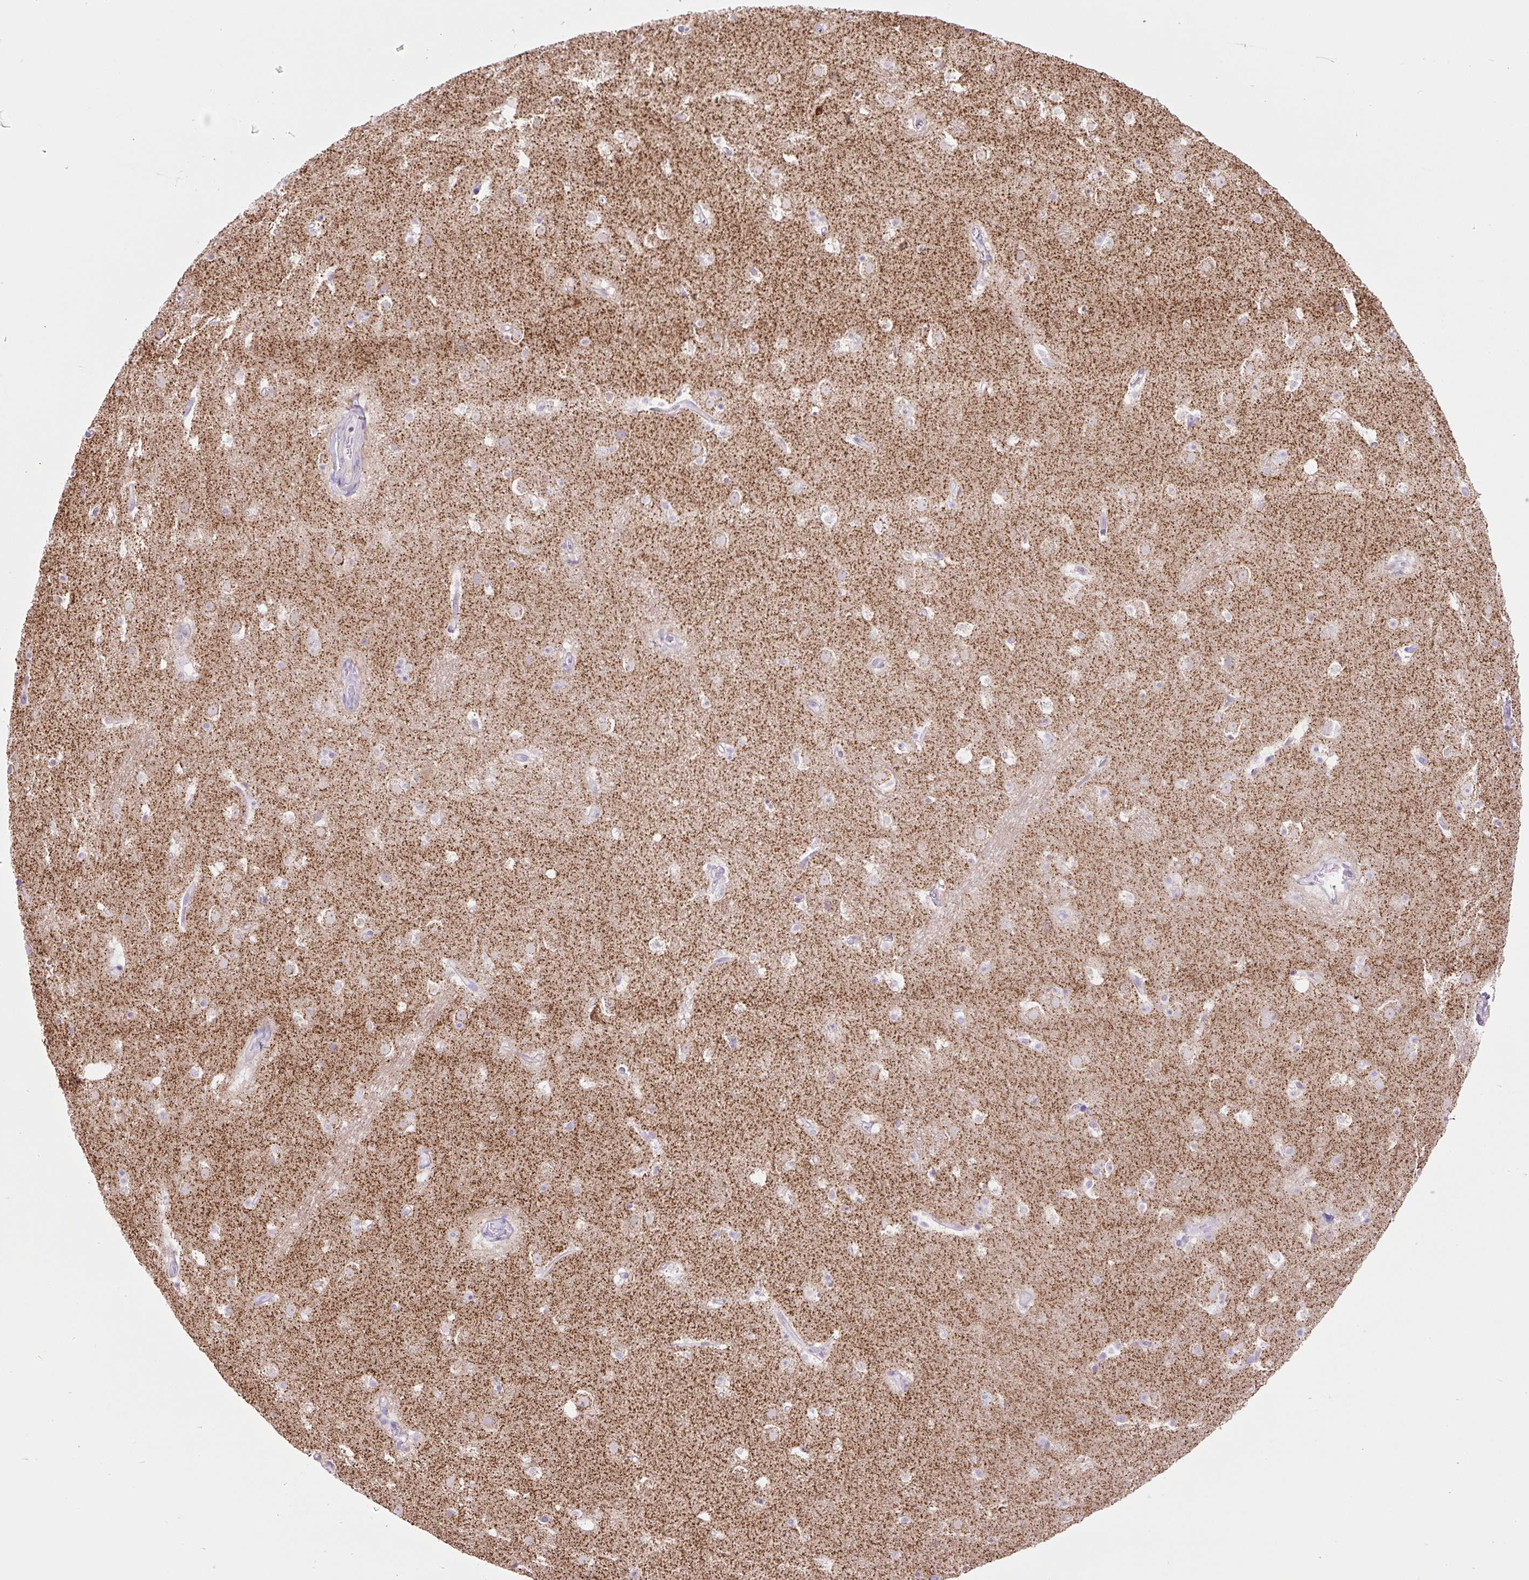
{"staining": {"intensity": "weak", "quantity": "<25%", "location": "cytoplasmic/membranous"}, "tissue": "caudate", "cell_type": "Glial cells", "image_type": "normal", "snomed": [{"axis": "morphology", "description": "Normal tissue, NOS"}, {"axis": "topography", "description": "Lateral ventricle wall"}], "caption": "An IHC histopathology image of benign caudate is shown. There is no staining in glial cells of caudate. Nuclei are stained in blue.", "gene": "OGDHL", "patient": {"sex": "male", "age": 37}}